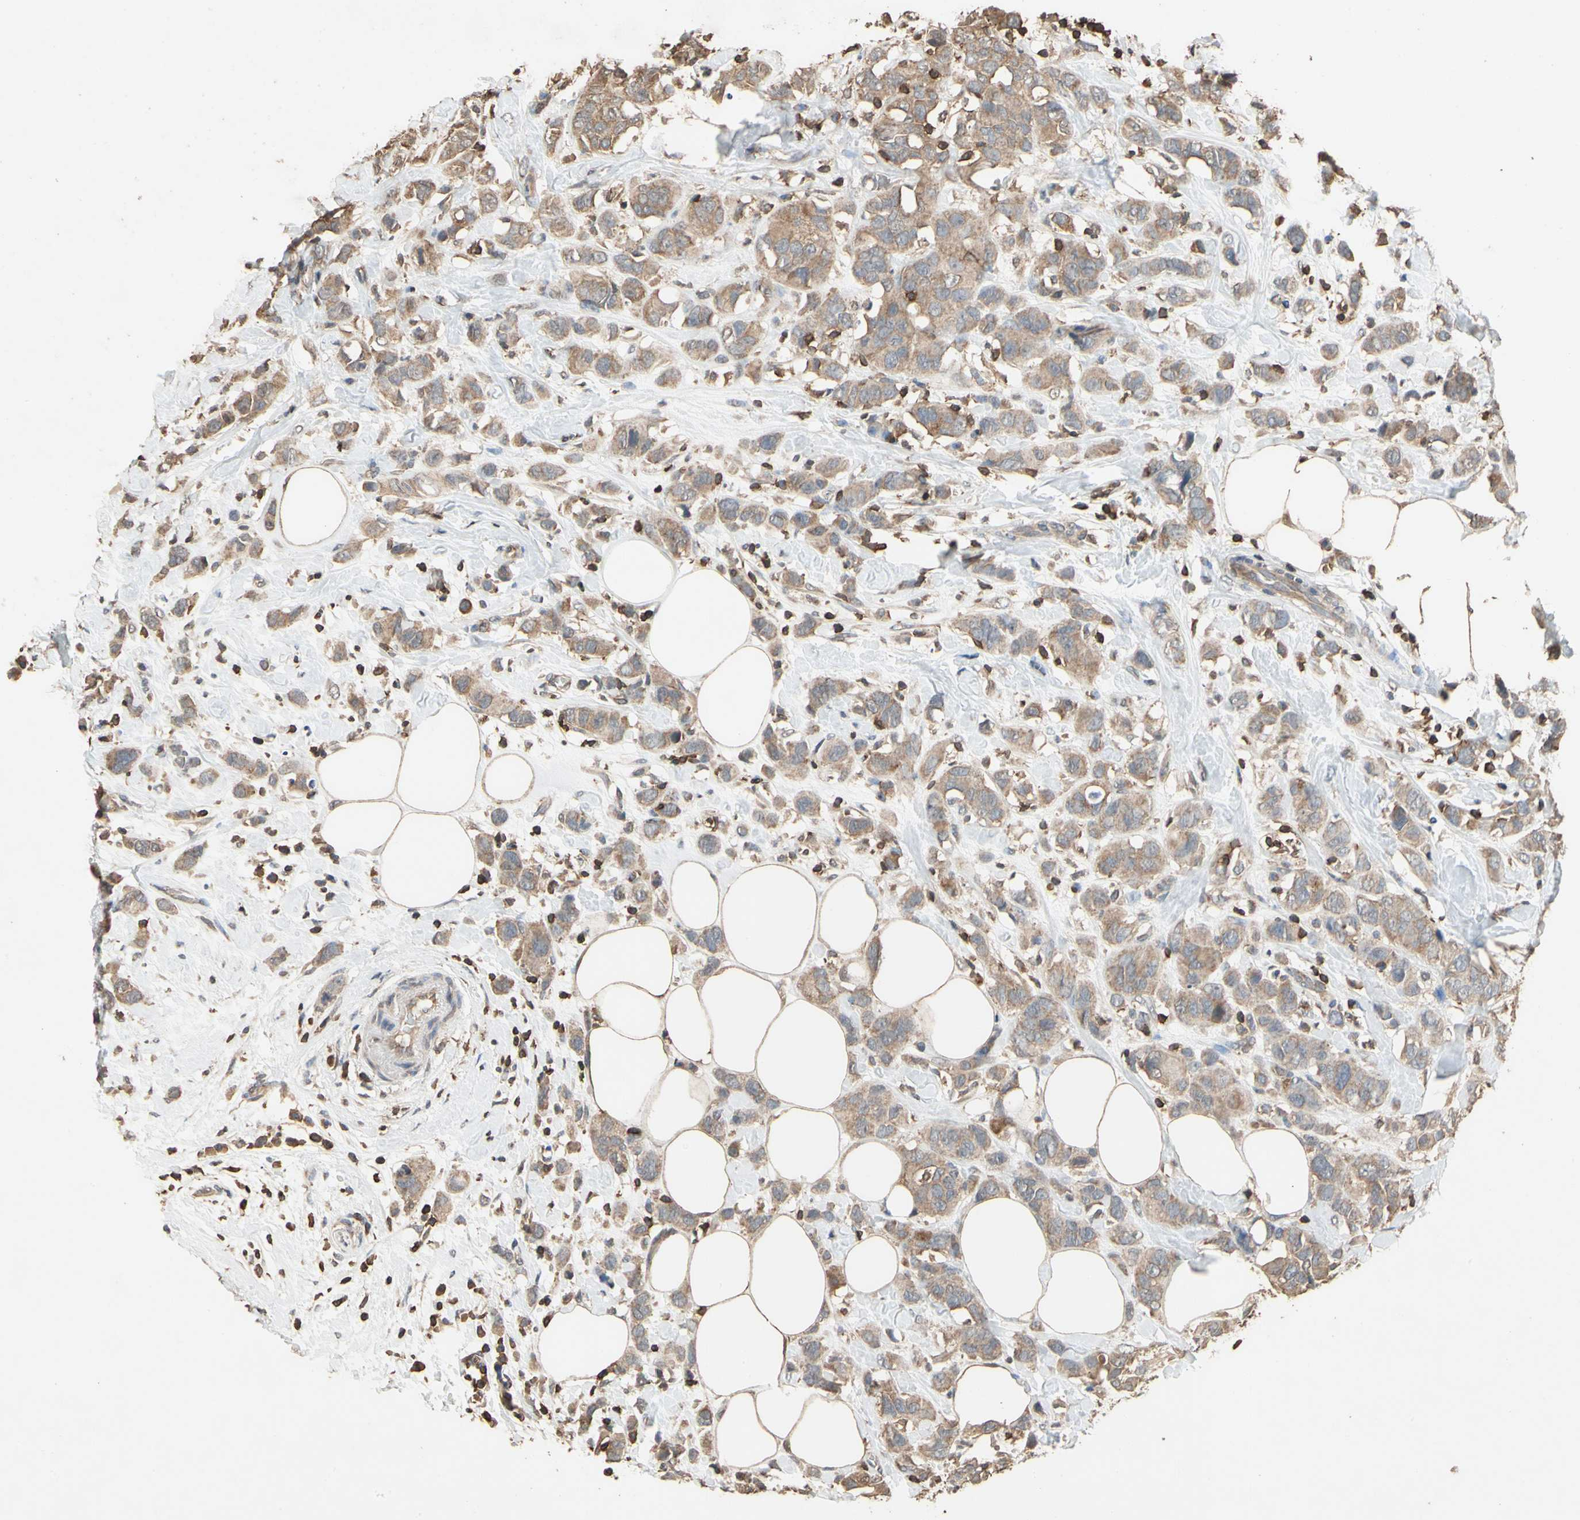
{"staining": {"intensity": "weak", "quantity": ">75%", "location": "cytoplasmic/membranous"}, "tissue": "breast cancer", "cell_type": "Tumor cells", "image_type": "cancer", "snomed": [{"axis": "morphology", "description": "Normal tissue, NOS"}, {"axis": "morphology", "description": "Duct carcinoma"}, {"axis": "topography", "description": "Breast"}], "caption": "There is low levels of weak cytoplasmic/membranous expression in tumor cells of breast cancer, as demonstrated by immunohistochemical staining (brown color).", "gene": "MAP3K10", "patient": {"sex": "female", "age": 50}}